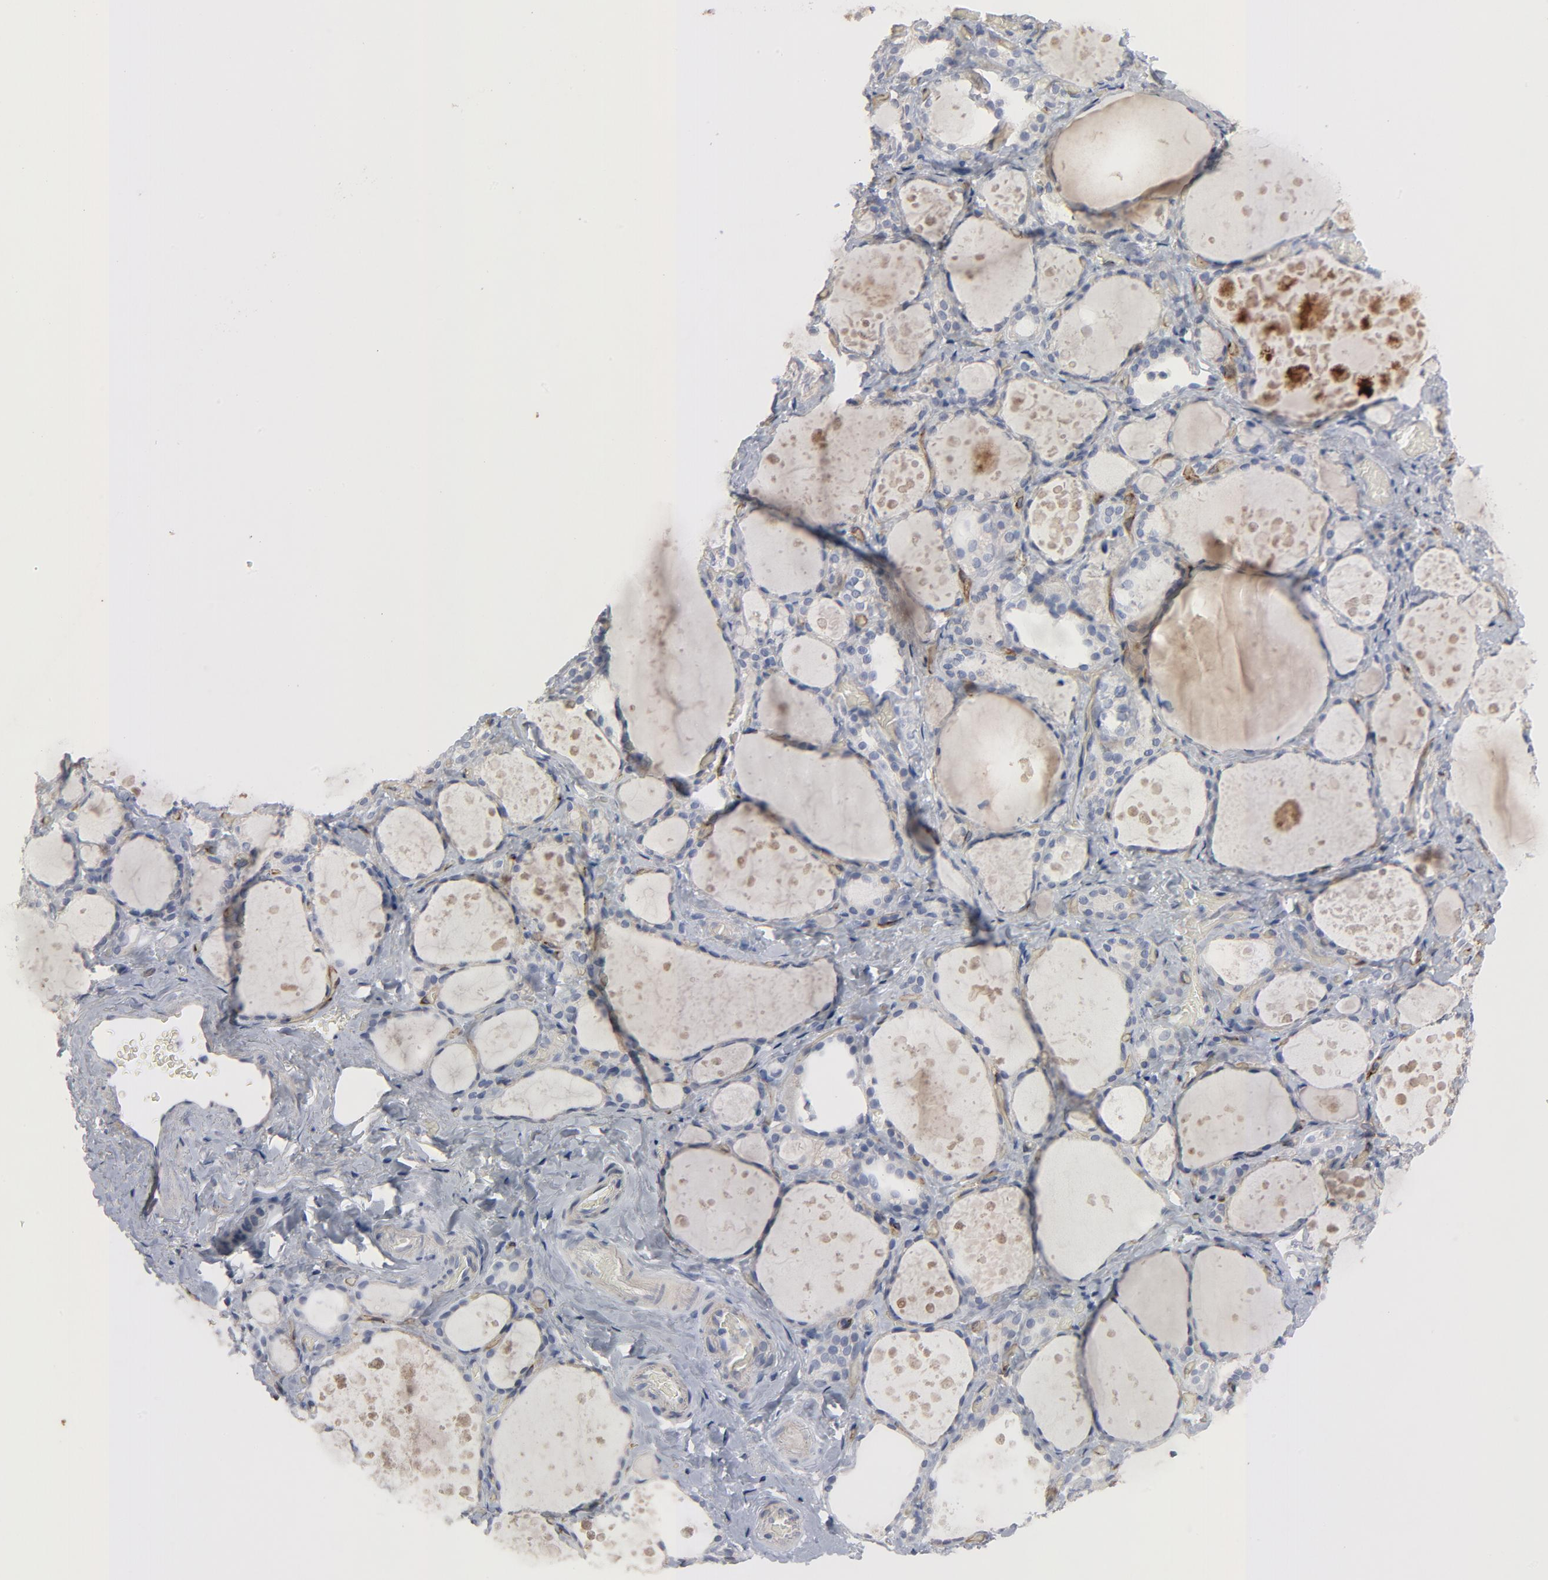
{"staining": {"intensity": "negative", "quantity": "none", "location": "none"}, "tissue": "thyroid gland", "cell_type": "Glandular cells", "image_type": "normal", "snomed": [{"axis": "morphology", "description": "Normal tissue, NOS"}, {"axis": "topography", "description": "Thyroid gland"}], "caption": "Thyroid gland stained for a protein using immunohistochemistry shows no expression glandular cells.", "gene": "KDR", "patient": {"sex": "female", "age": 75}}